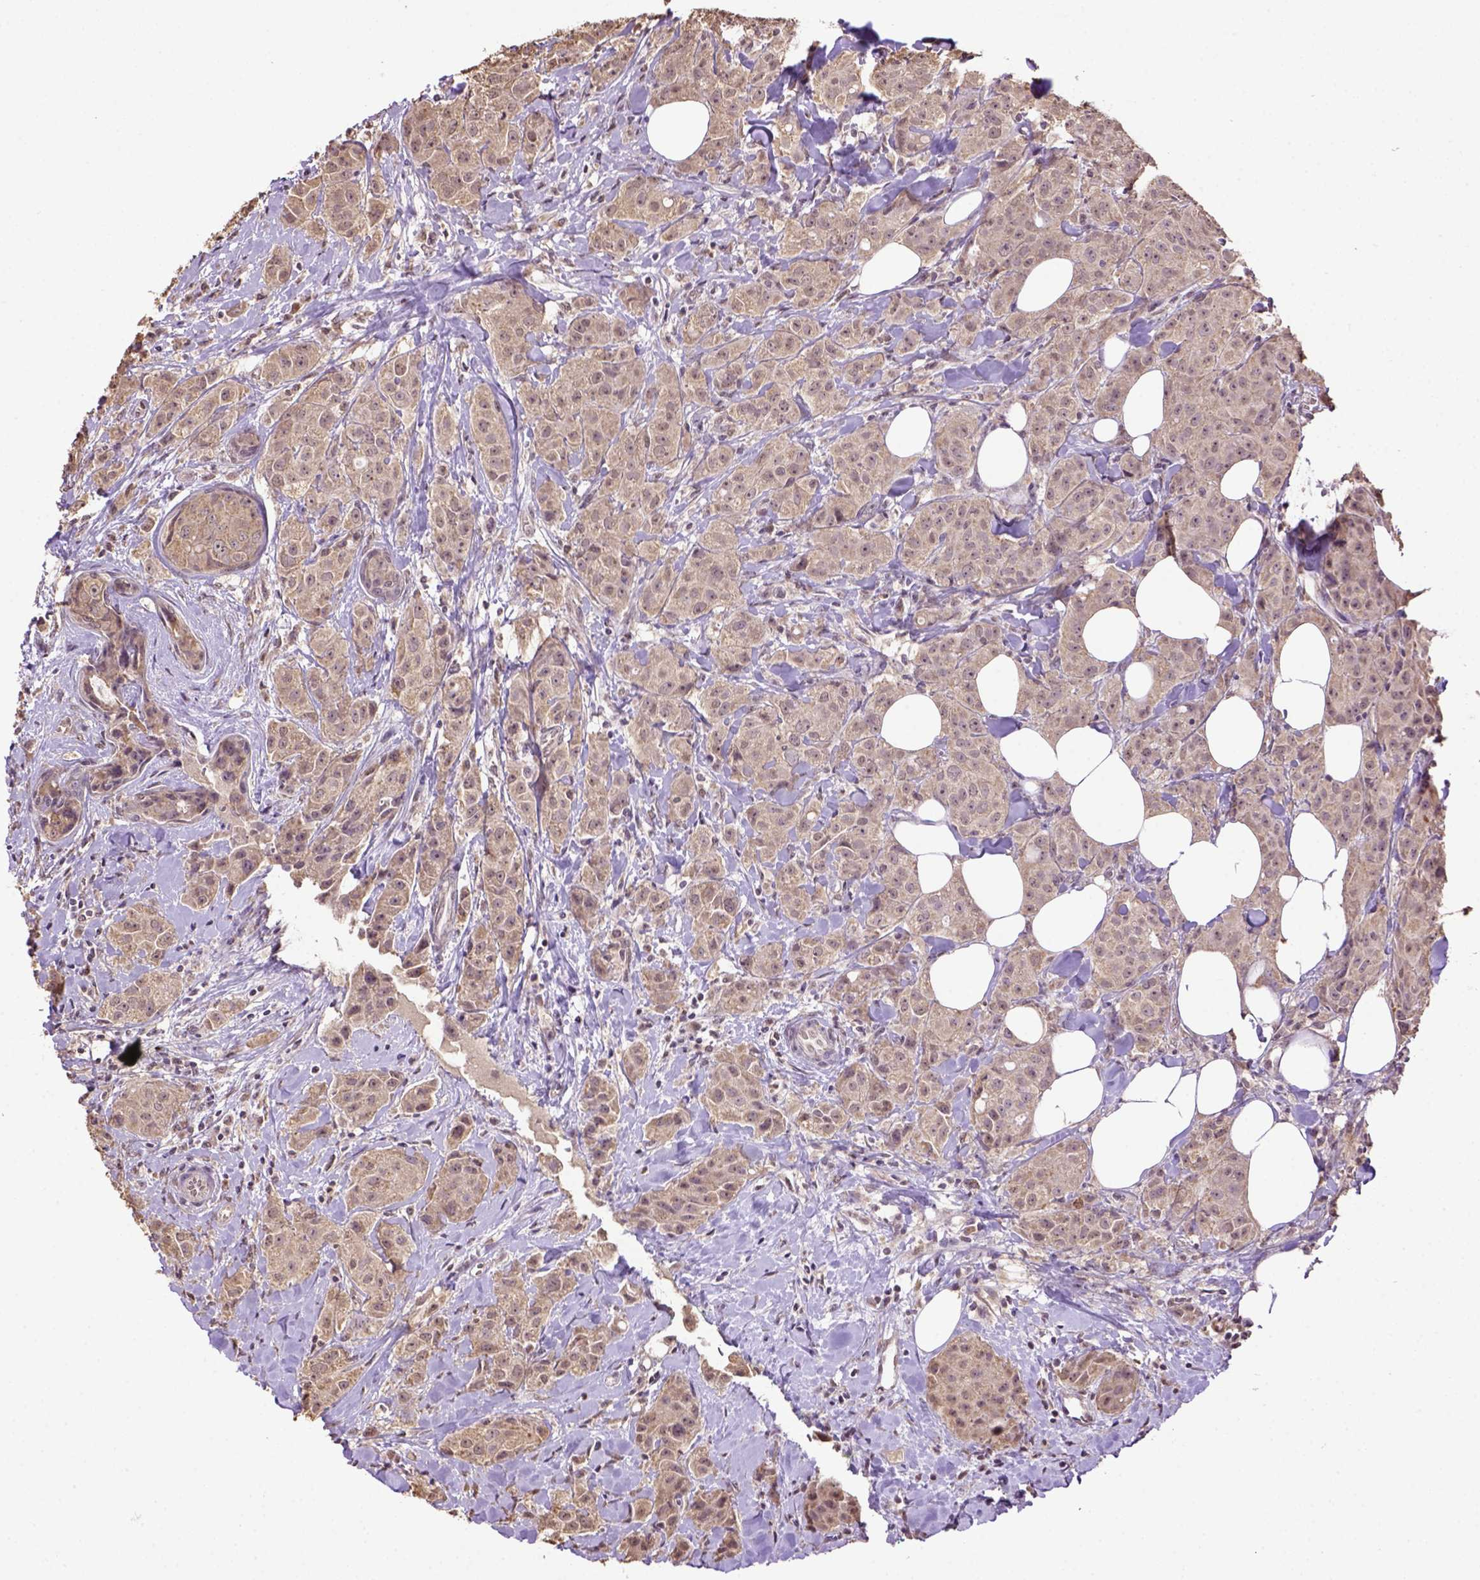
{"staining": {"intensity": "weak", "quantity": ">75%", "location": "cytoplasmic/membranous"}, "tissue": "breast cancer", "cell_type": "Tumor cells", "image_type": "cancer", "snomed": [{"axis": "morphology", "description": "Duct carcinoma"}, {"axis": "topography", "description": "Breast"}], "caption": "Immunohistochemistry (IHC) of breast cancer exhibits low levels of weak cytoplasmic/membranous positivity in approximately >75% of tumor cells.", "gene": "WDR17", "patient": {"sex": "female", "age": 43}}